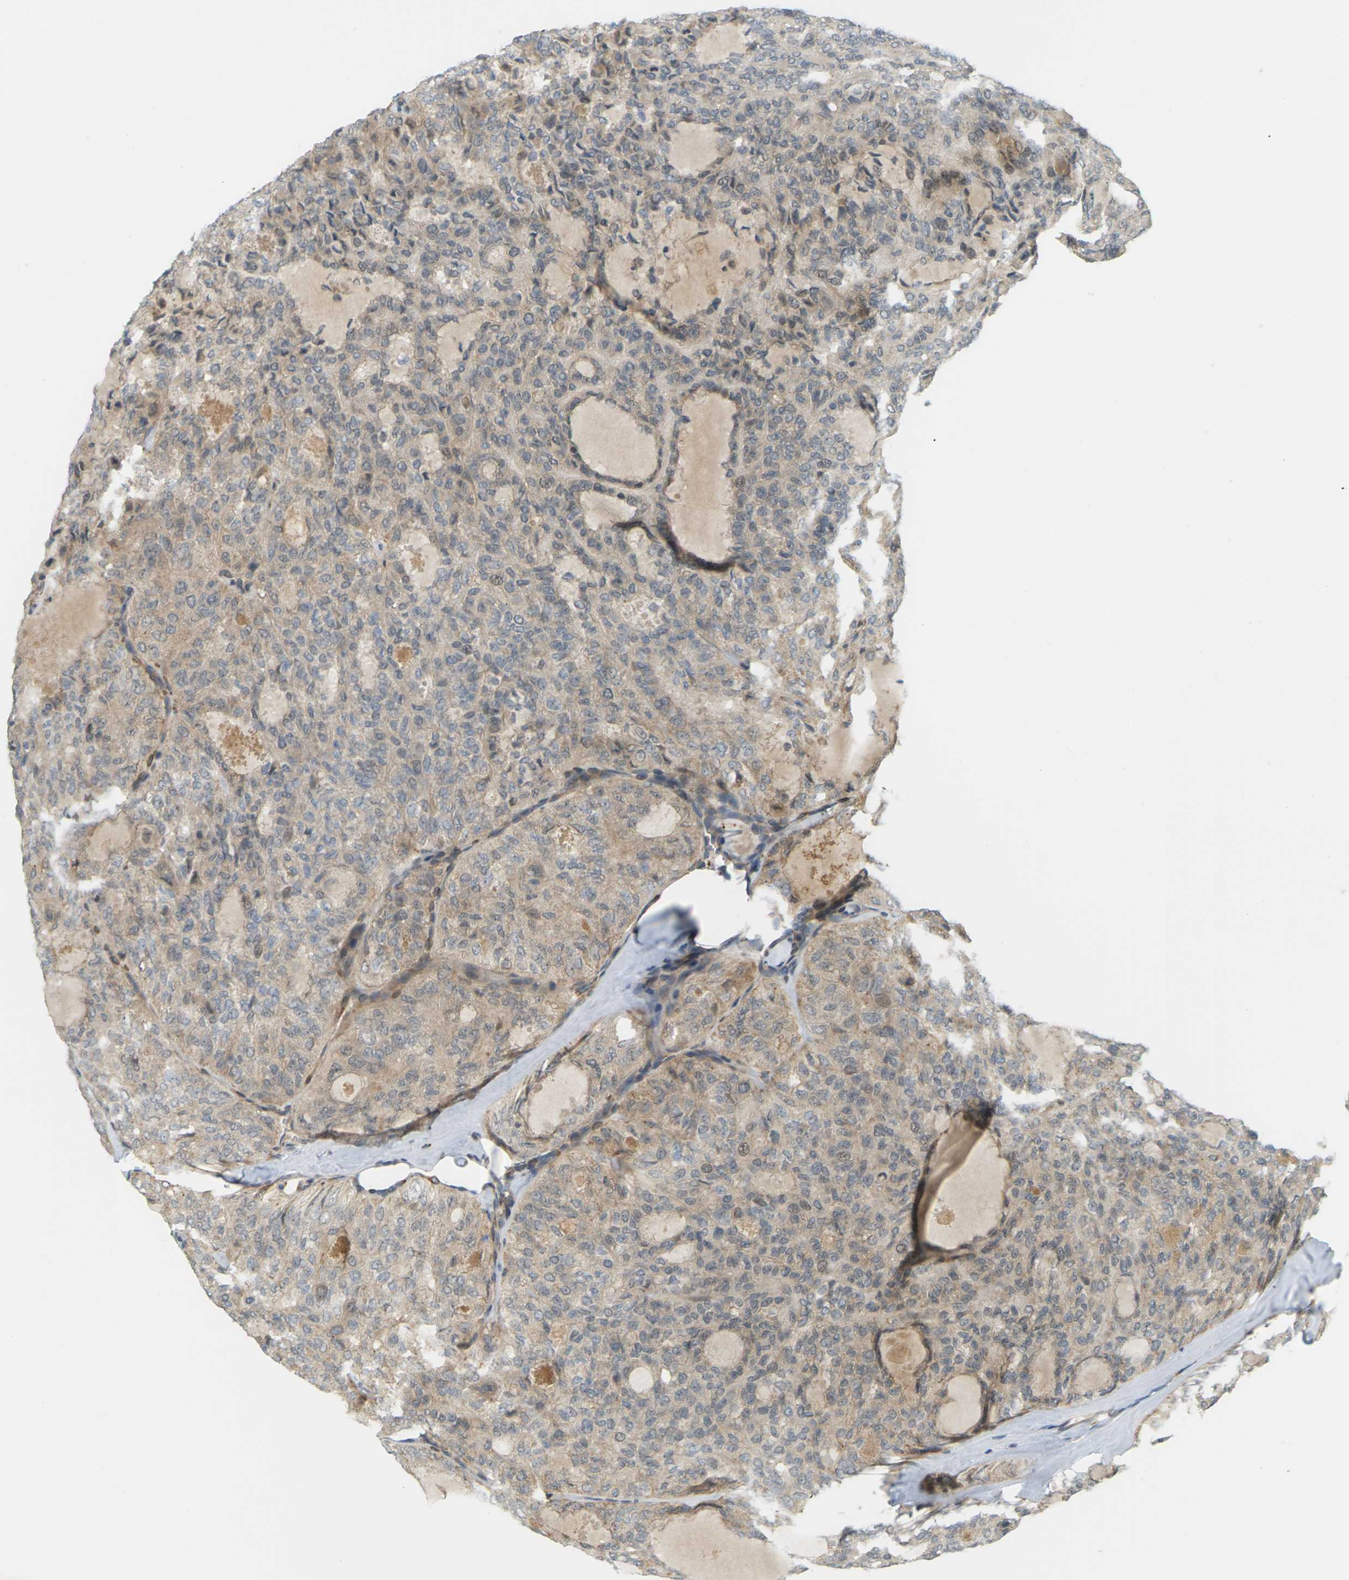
{"staining": {"intensity": "weak", "quantity": ">75%", "location": "cytoplasmic/membranous"}, "tissue": "thyroid cancer", "cell_type": "Tumor cells", "image_type": "cancer", "snomed": [{"axis": "morphology", "description": "Follicular adenoma carcinoma, NOS"}, {"axis": "topography", "description": "Thyroid gland"}], "caption": "Tumor cells show low levels of weak cytoplasmic/membranous staining in approximately >75% of cells in human follicular adenoma carcinoma (thyroid).", "gene": "SOCS6", "patient": {"sex": "male", "age": 75}}